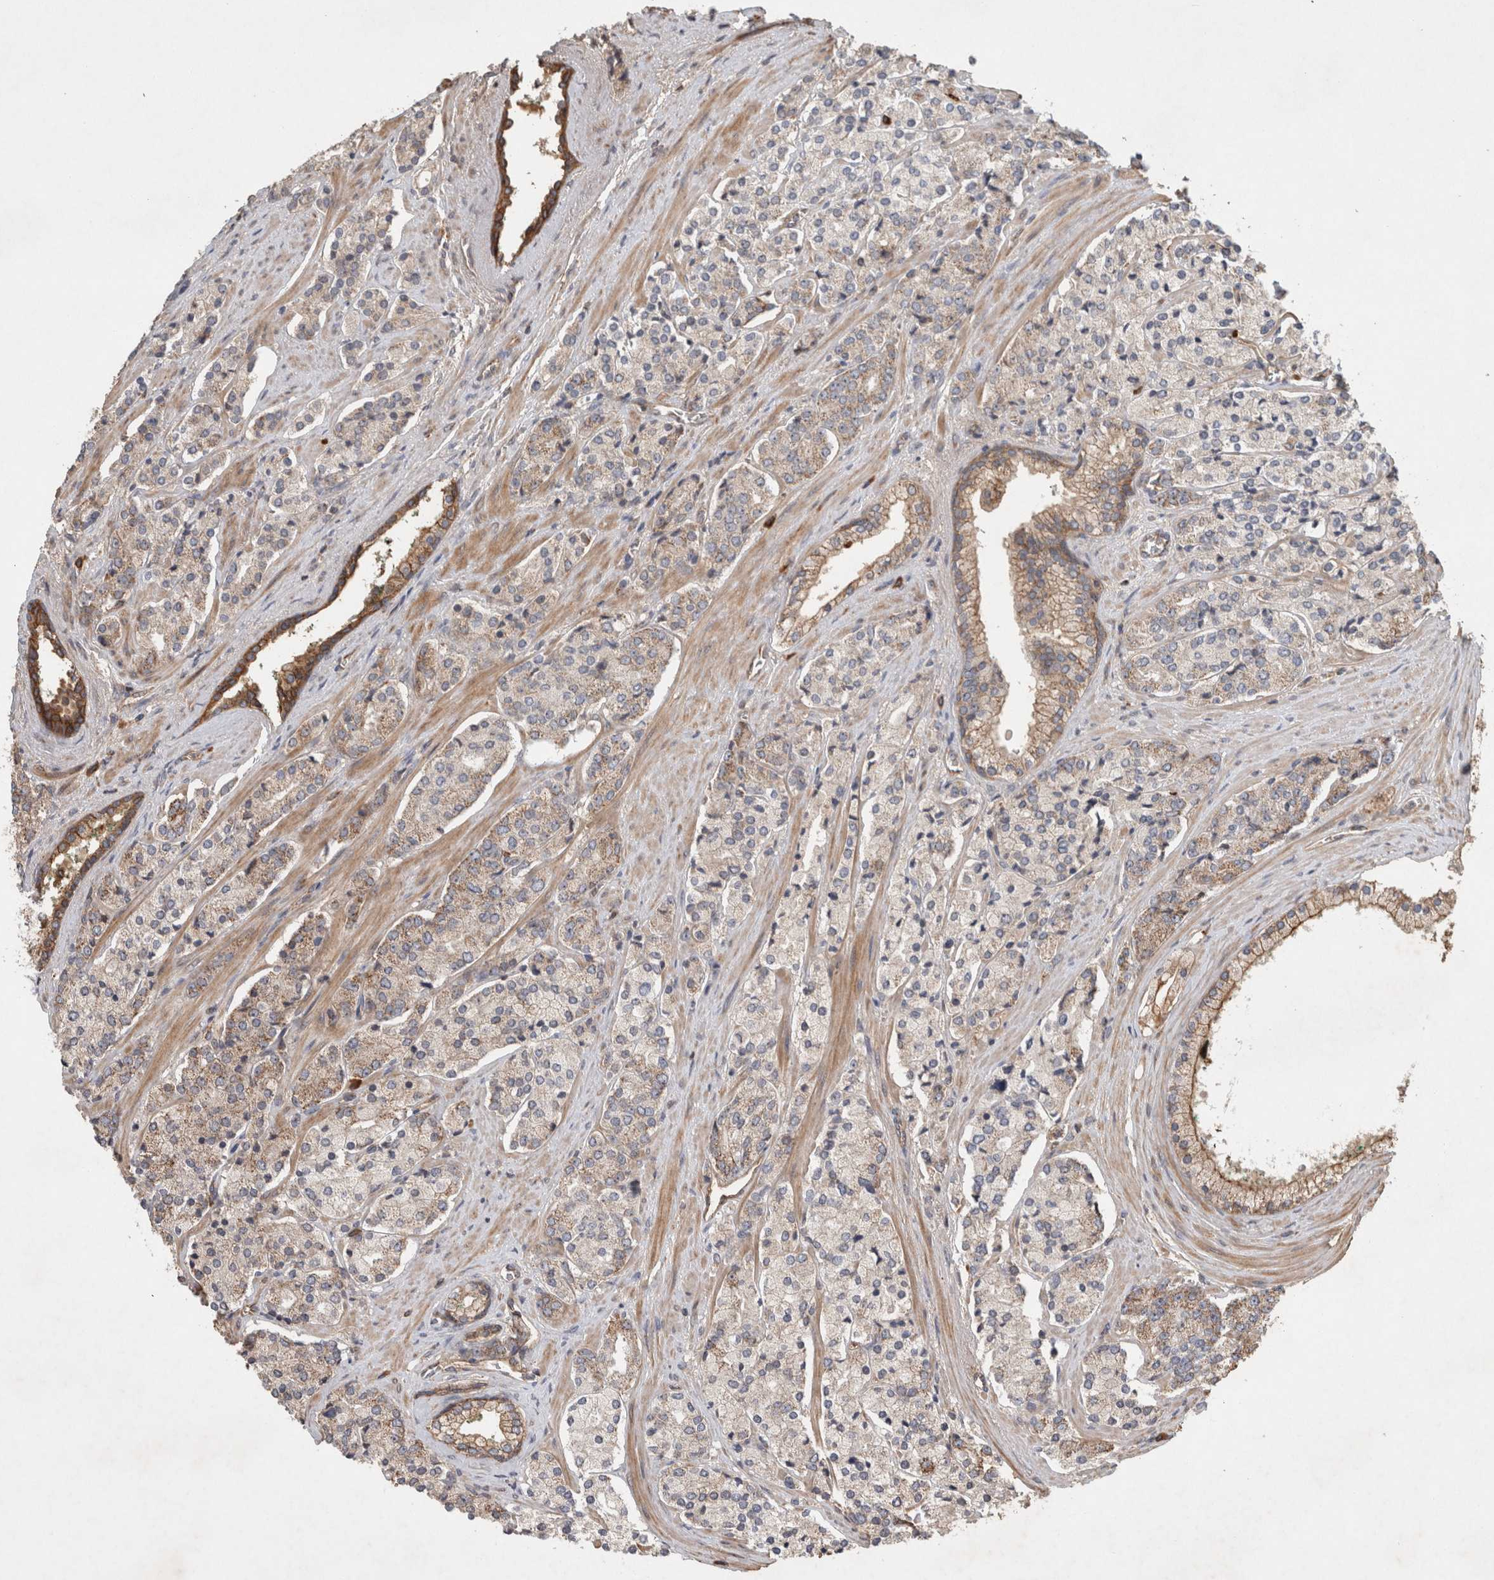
{"staining": {"intensity": "weak", "quantity": "25%-75%", "location": "cytoplasmic/membranous"}, "tissue": "prostate cancer", "cell_type": "Tumor cells", "image_type": "cancer", "snomed": [{"axis": "morphology", "description": "Adenocarcinoma, High grade"}, {"axis": "topography", "description": "Prostate"}], "caption": "The micrograph reveals a brown stain indicating the presence of a protein in the cytoplasmic/membranous of tumor cells in high-grade adenocarcinoma (prostate). Nuclei are stained in blue.", "gene": "SERAC1", "patient": {"sex": "male", "age": 71}}